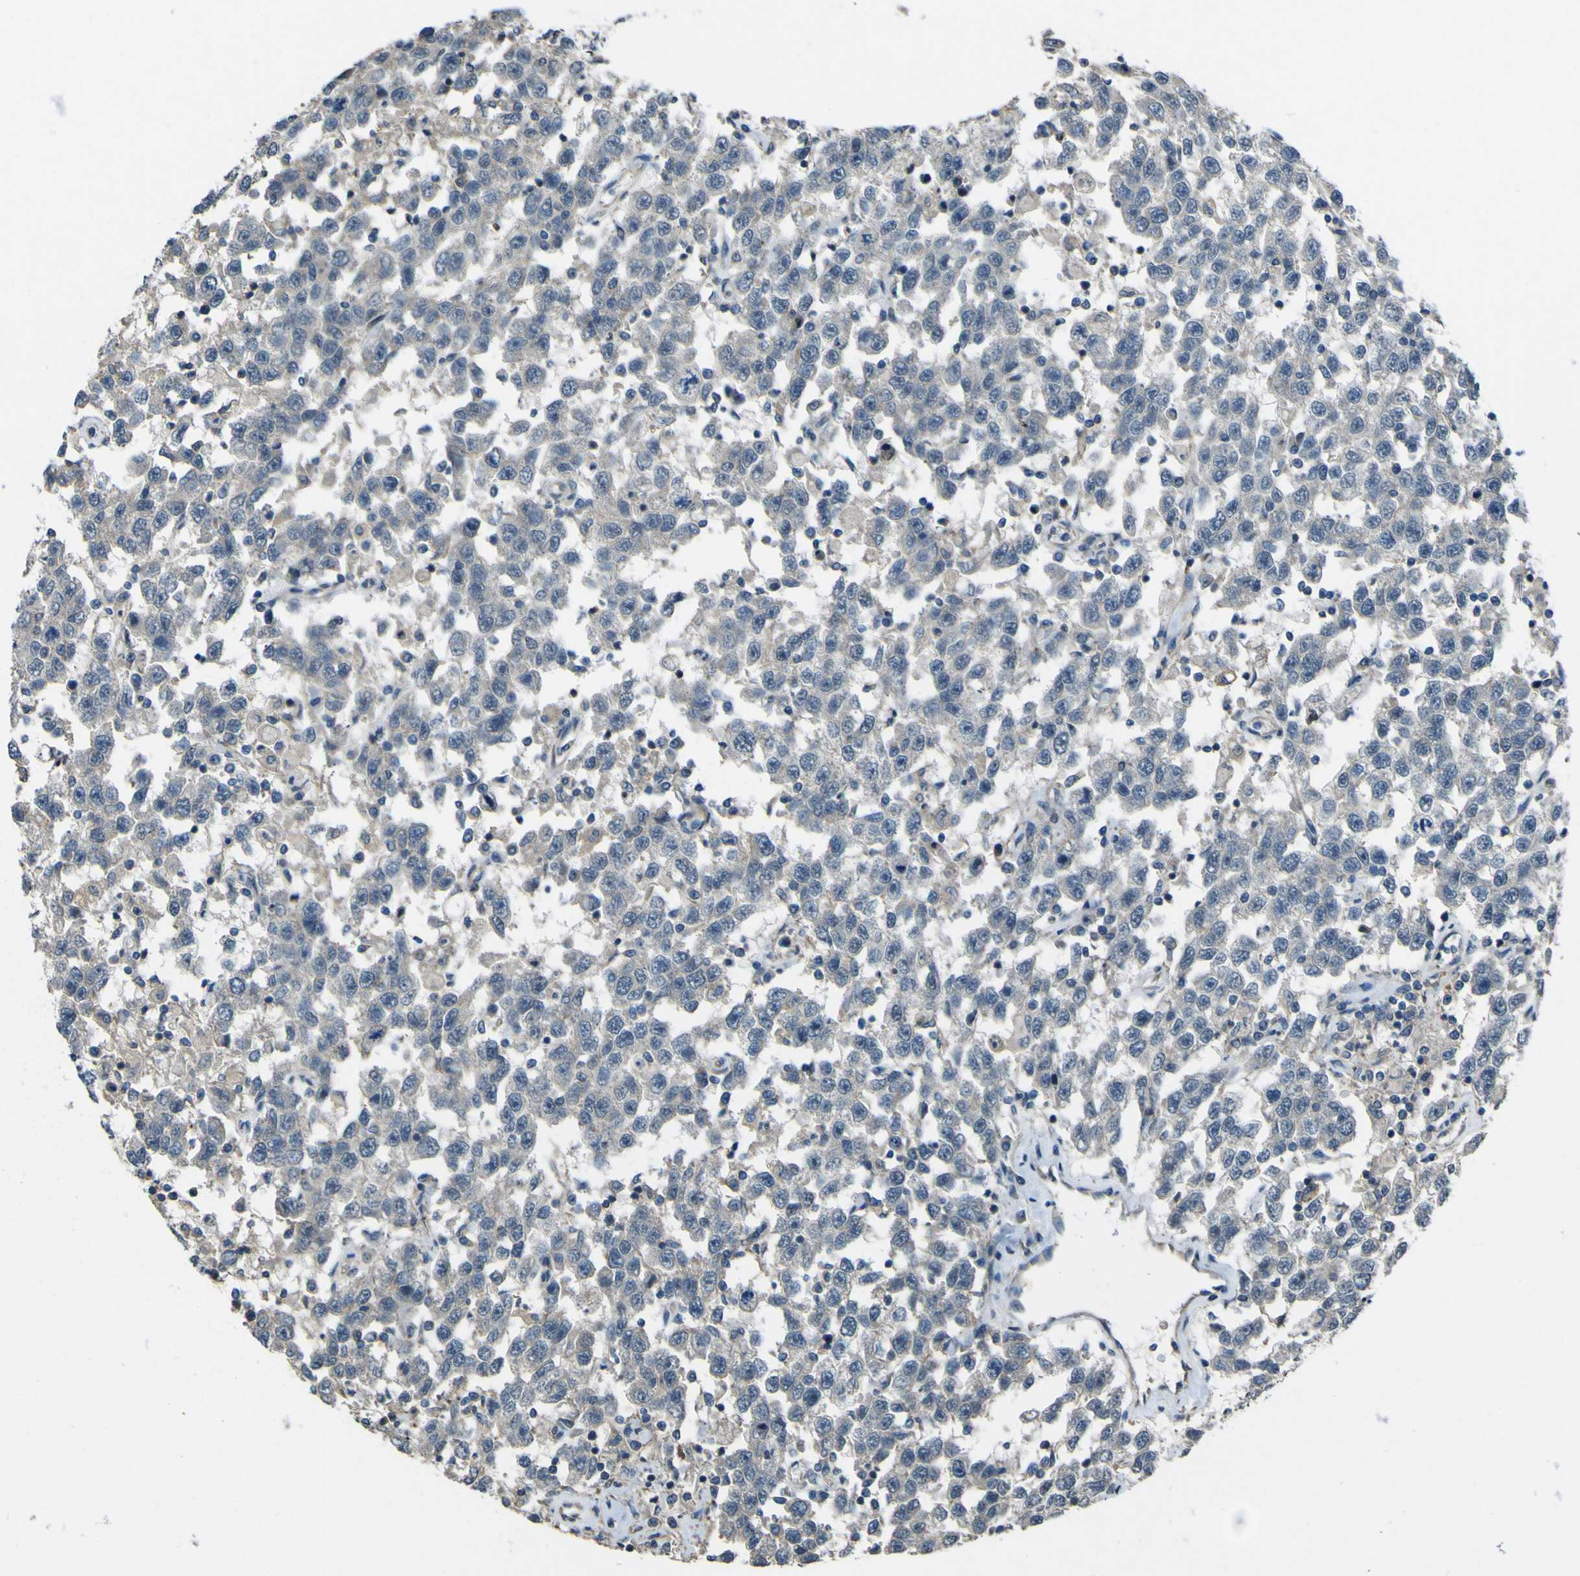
{"staining": {"intensity": "negative", "quantity": "none", "location": "none"}, "tissue": "testis cancer", "cell_type": "Tumor cells", "image_type": "cancer", "snomed": [{"axis": "morphology", "description": "Seminoma, NOS"}, {"axis": "topography", "description": "Testis"}], "caption": "The micrograph reveals no significant expression in tumor cells of testis seminoma. (Stains: DAB IHC with hematoxylin counter stain, Microscopy: brightfield microscopy at high magnification).", "gene": "NAALADL2", "patient": {"sex": "male", "age": 41}}